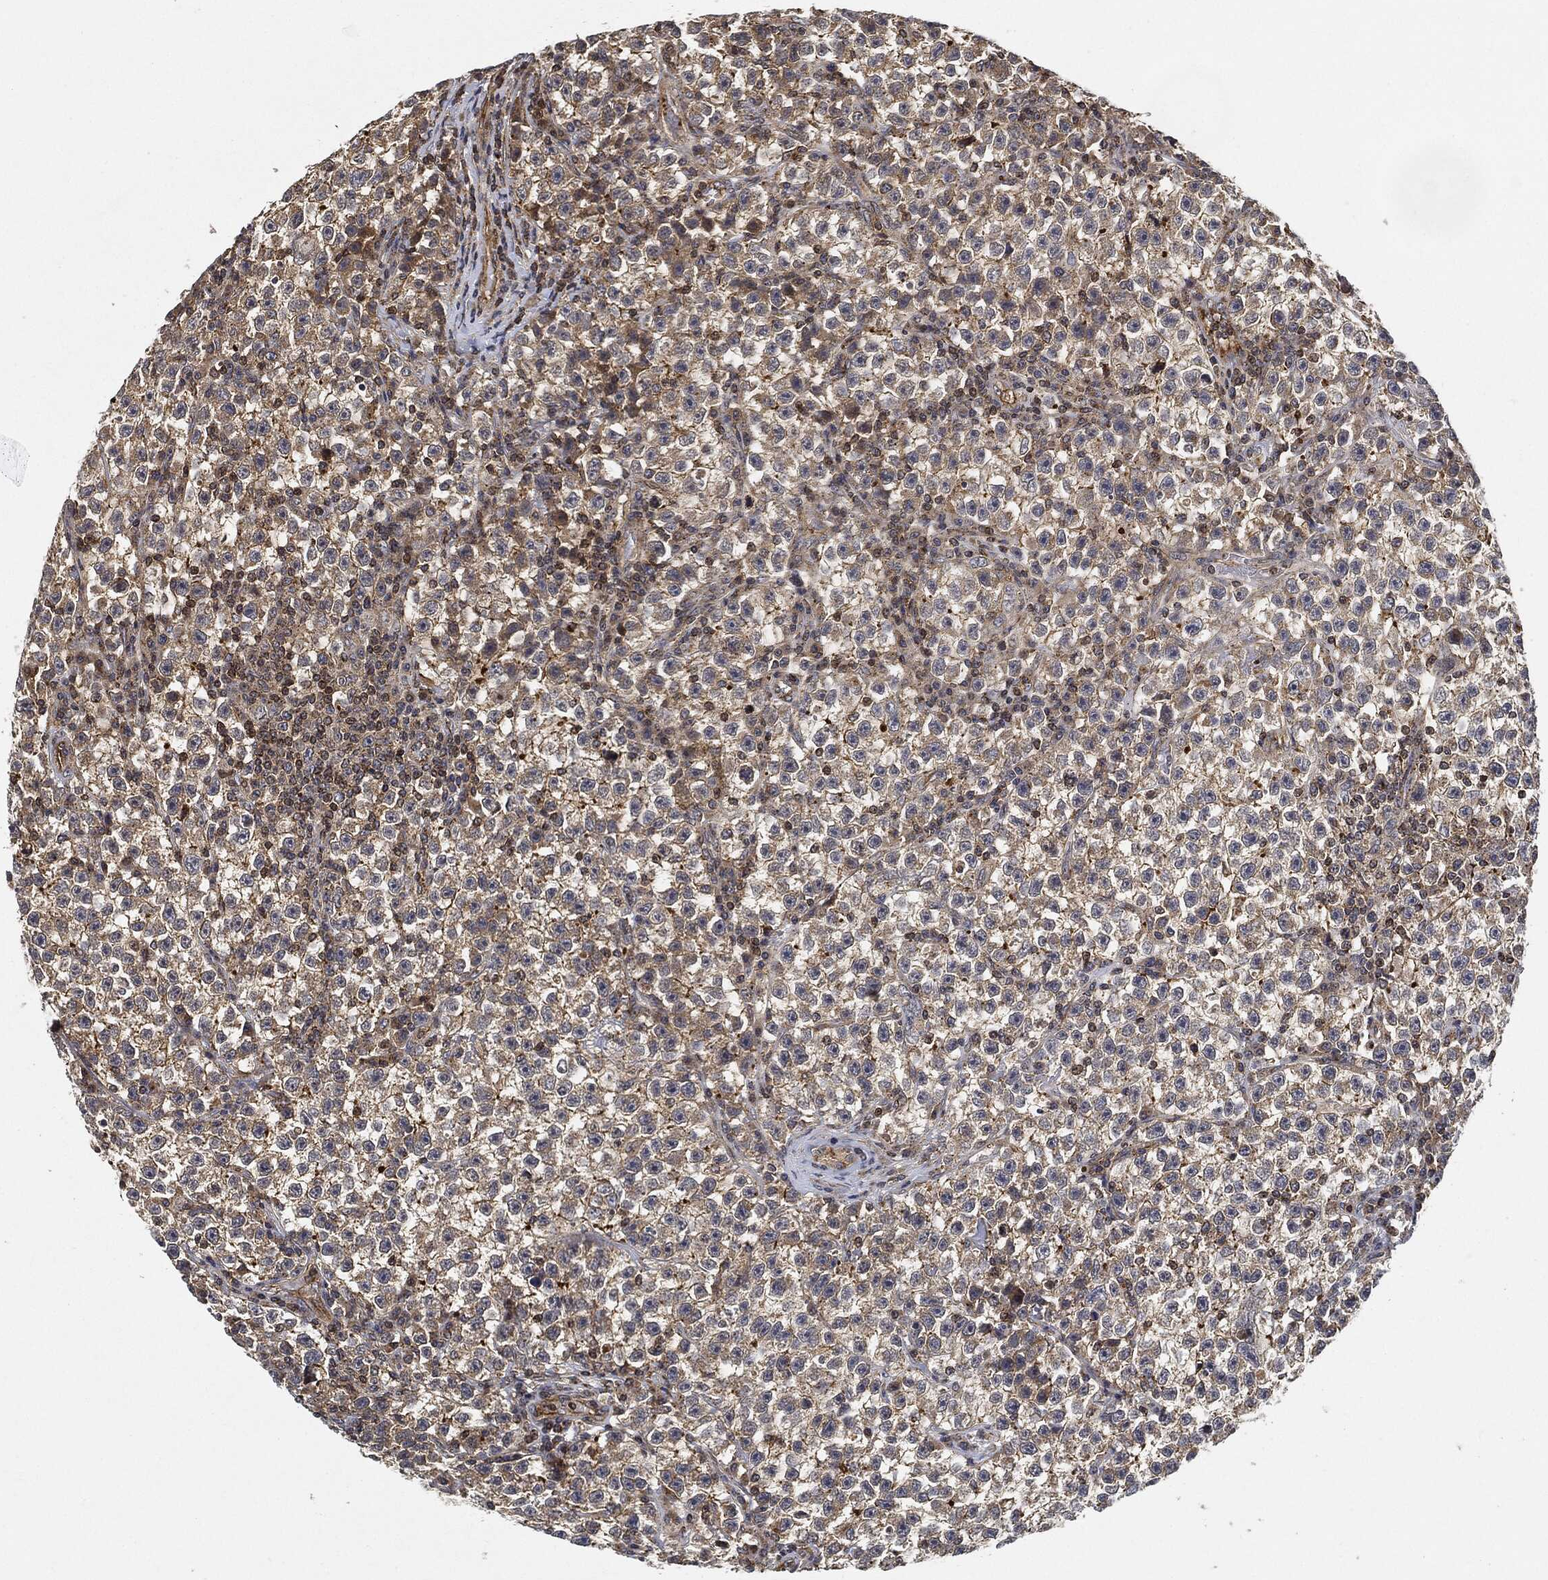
{"staining": {"intensity": "moderate", "quantity": "<25%", "location": "cytoplasmic/membranous"}, "tissue": "testis cancer", "cell_type": "Tumor cells", "image_type": "cancer", "snomed": [{"axis": "morphology", "description": "Seminoma, NOS"}, {"axis": "topography", "description": "Testis"}], "caption": "Protein staining of testis seminoma tissue shows moderate cytoplasmic/membranous staining in approximately <25% of tumor cells.", "gene": "MAP3K3", "patient": {"sex": "male", "age": 22}}